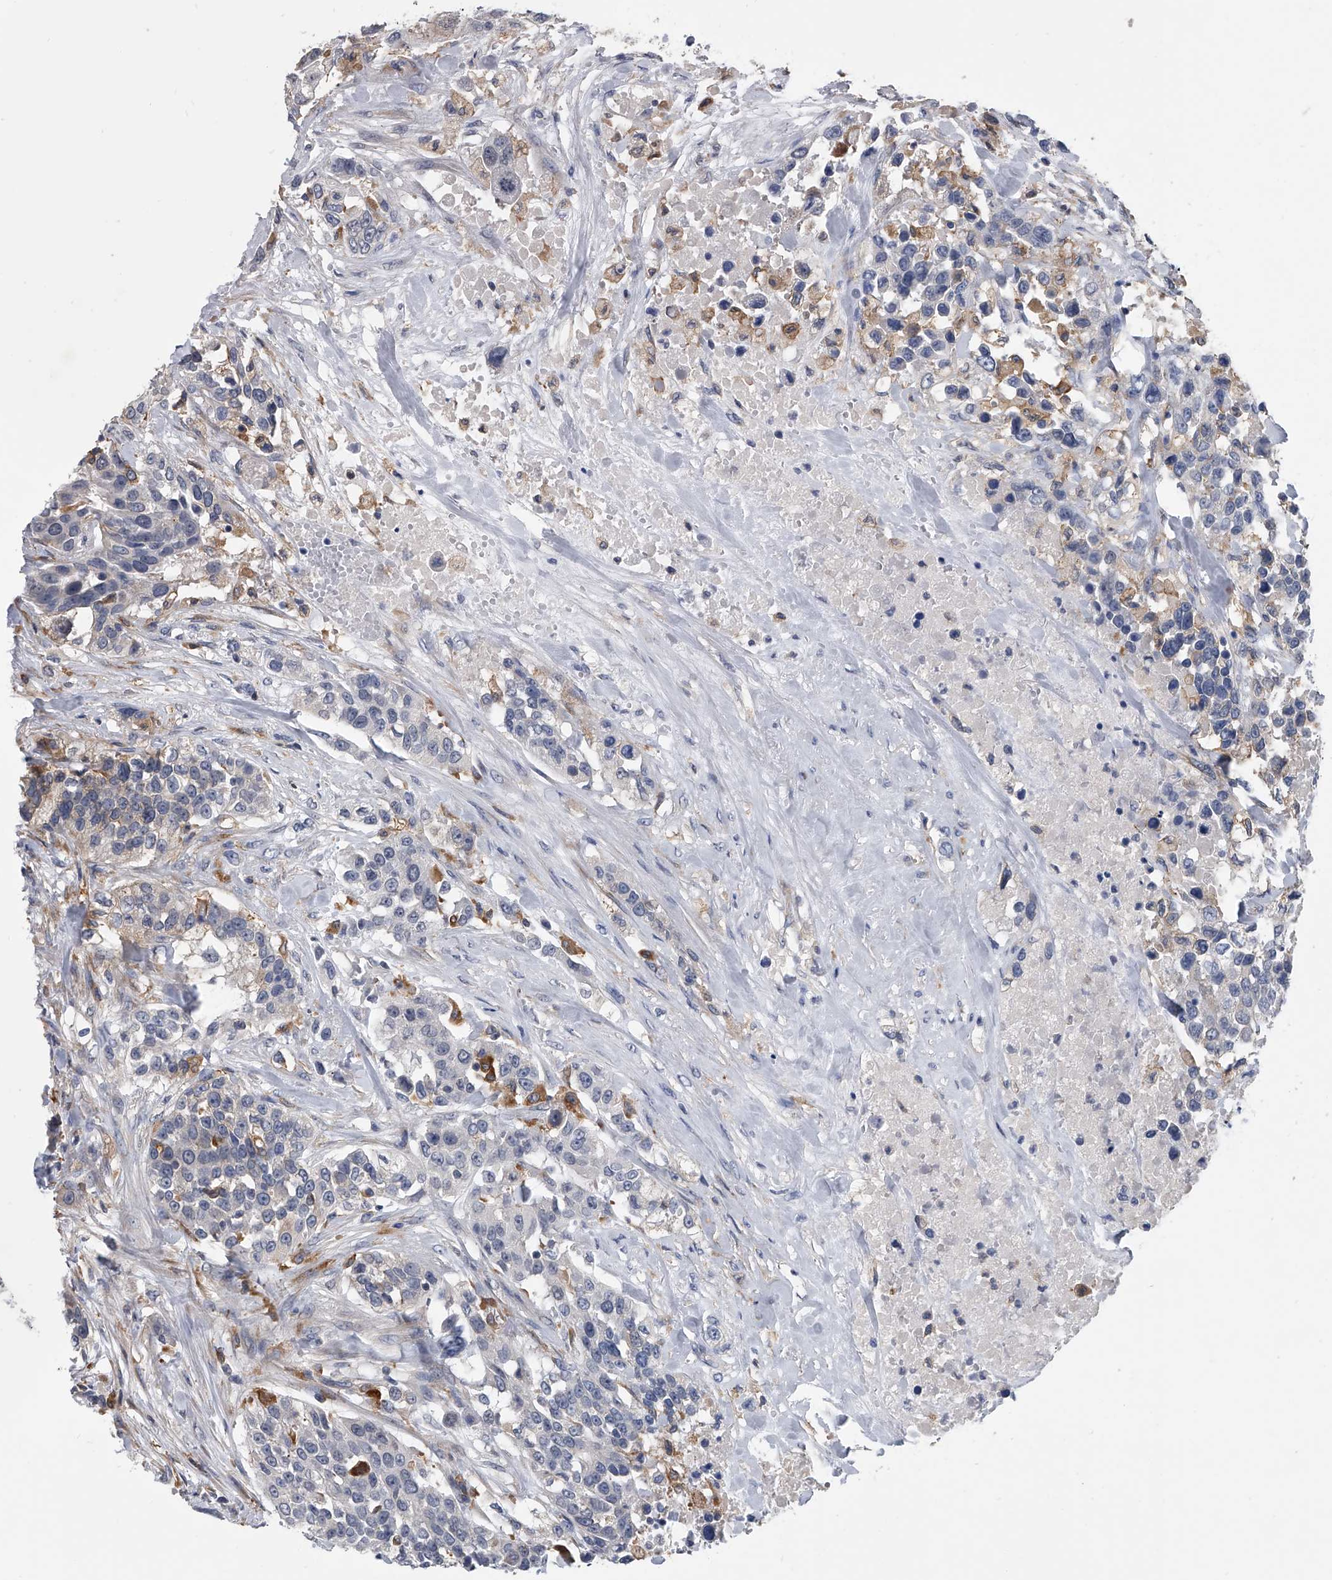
{"staining": {"intensity": "negative", "quantity": "none", "location": "none"}, "tissue": "urothelial cancer", "cell_type": "Tumor cells", "image_type": "cancer", "snomed": [{"axis": "morphology", "description": "Urothelial carcinoma, High grade"}, {"axis": "topography", "description": "Urinary bladder"}], "caption": "This is an immunohistochemistry (IHC) micrograph of human urothelial cancer. There is no staining in tumor cells.", "gene": "MAP4K3", "patient": {"sex": "female", "age": 80}}